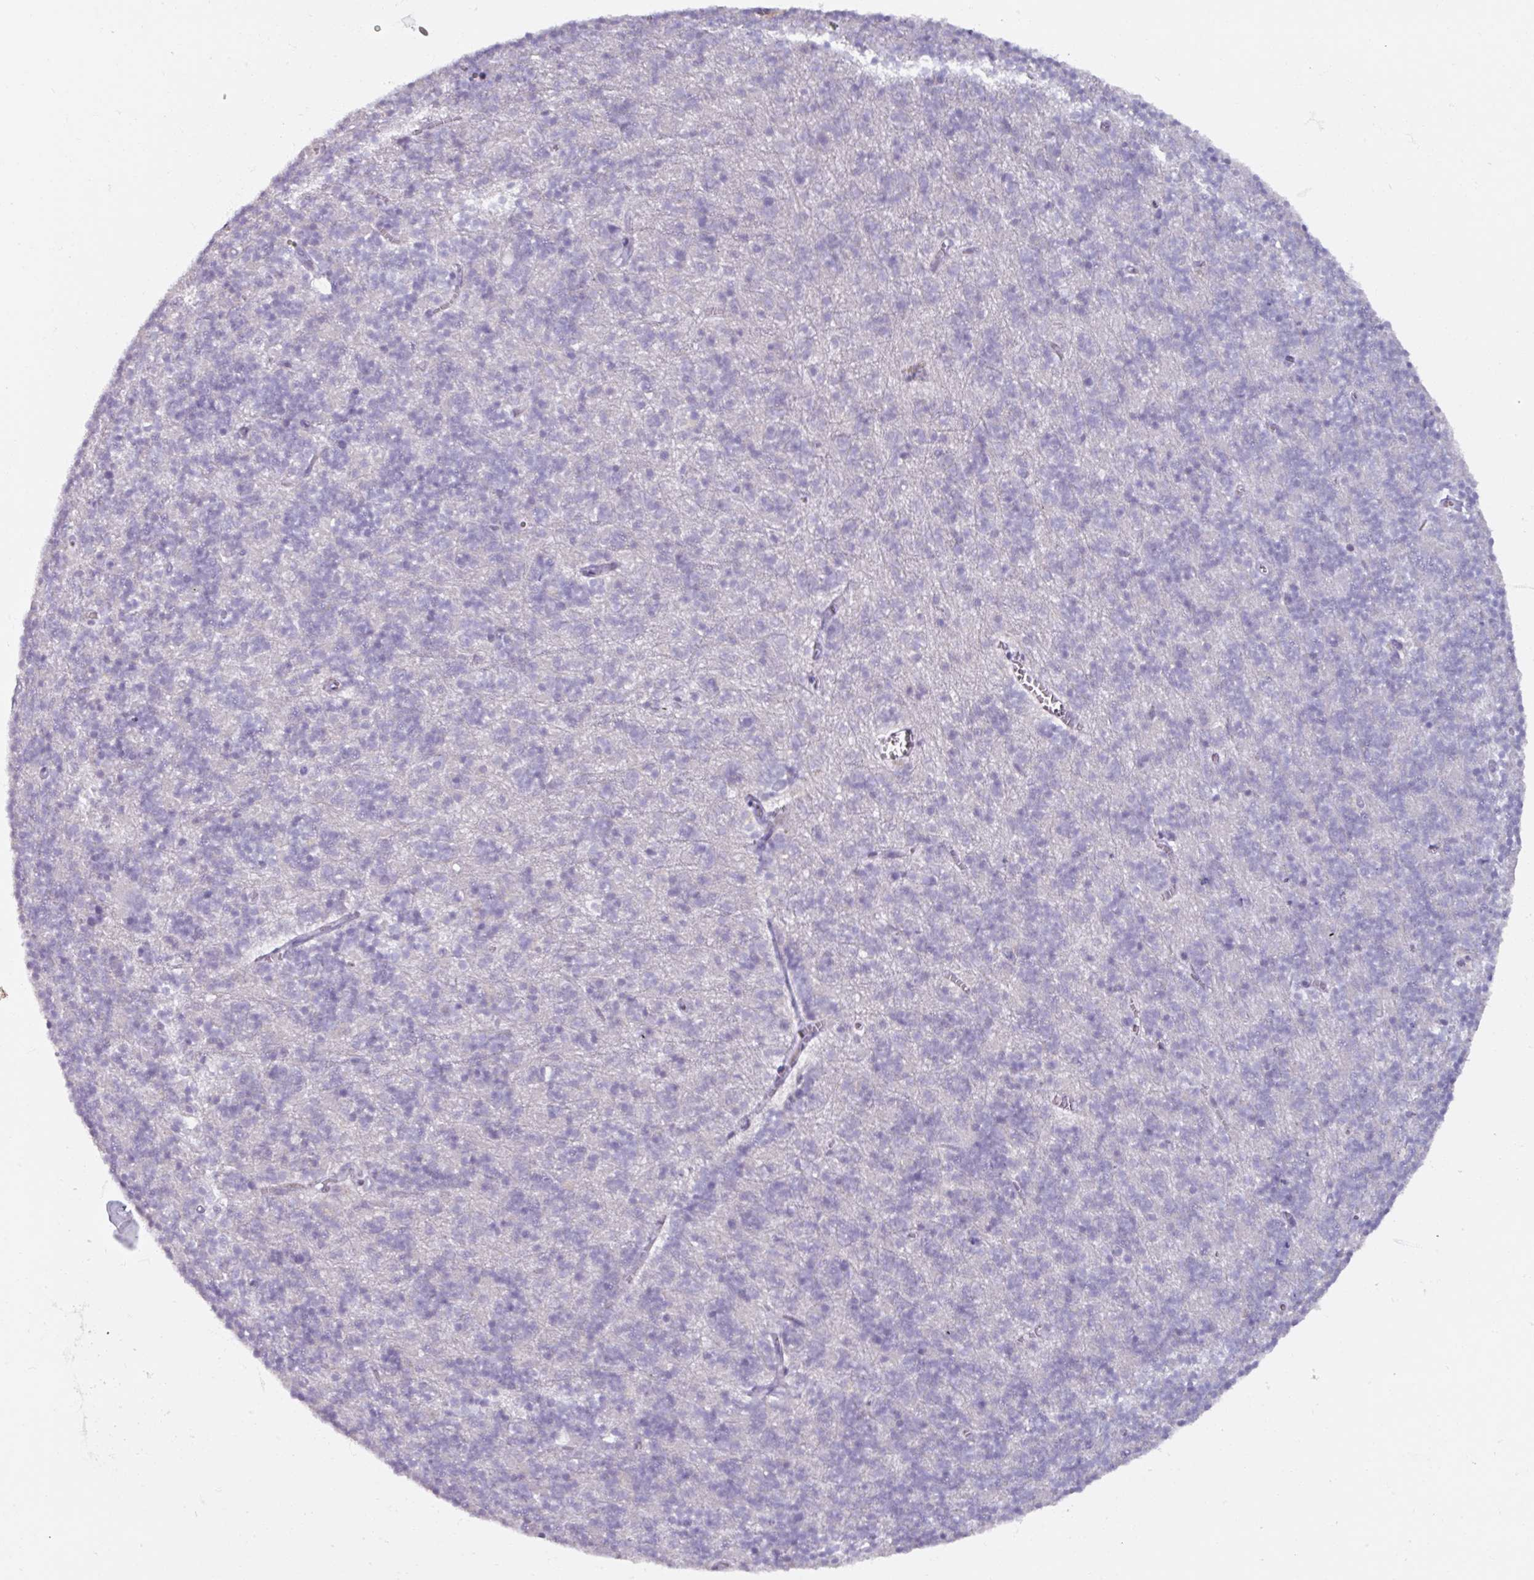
{"staining": {"intensity": "negative", "quantity": "none", "location": "none"}, "tissue": "cerebellum", "cell_type": "Cells in granular layer", "image_type": "normal", "snomed": [{"axis": "morphology", "description": "Normal tissue, NOS"}, {"axis": "topography", "description": "Cerebellum"}], "caption": "Photomicrograph shows no significant protein positivity in cells in granular layer of unremarkable cerebellum. The staining was performed using DAB (3,3'-diaminobenzidine) to visualize the protein expression in brown, while the nuclei were stained in blue with hematoxylin (Magnification: 20x).", "gene": "ATAD2", "patient": {"sex": "male", "age": 54}}